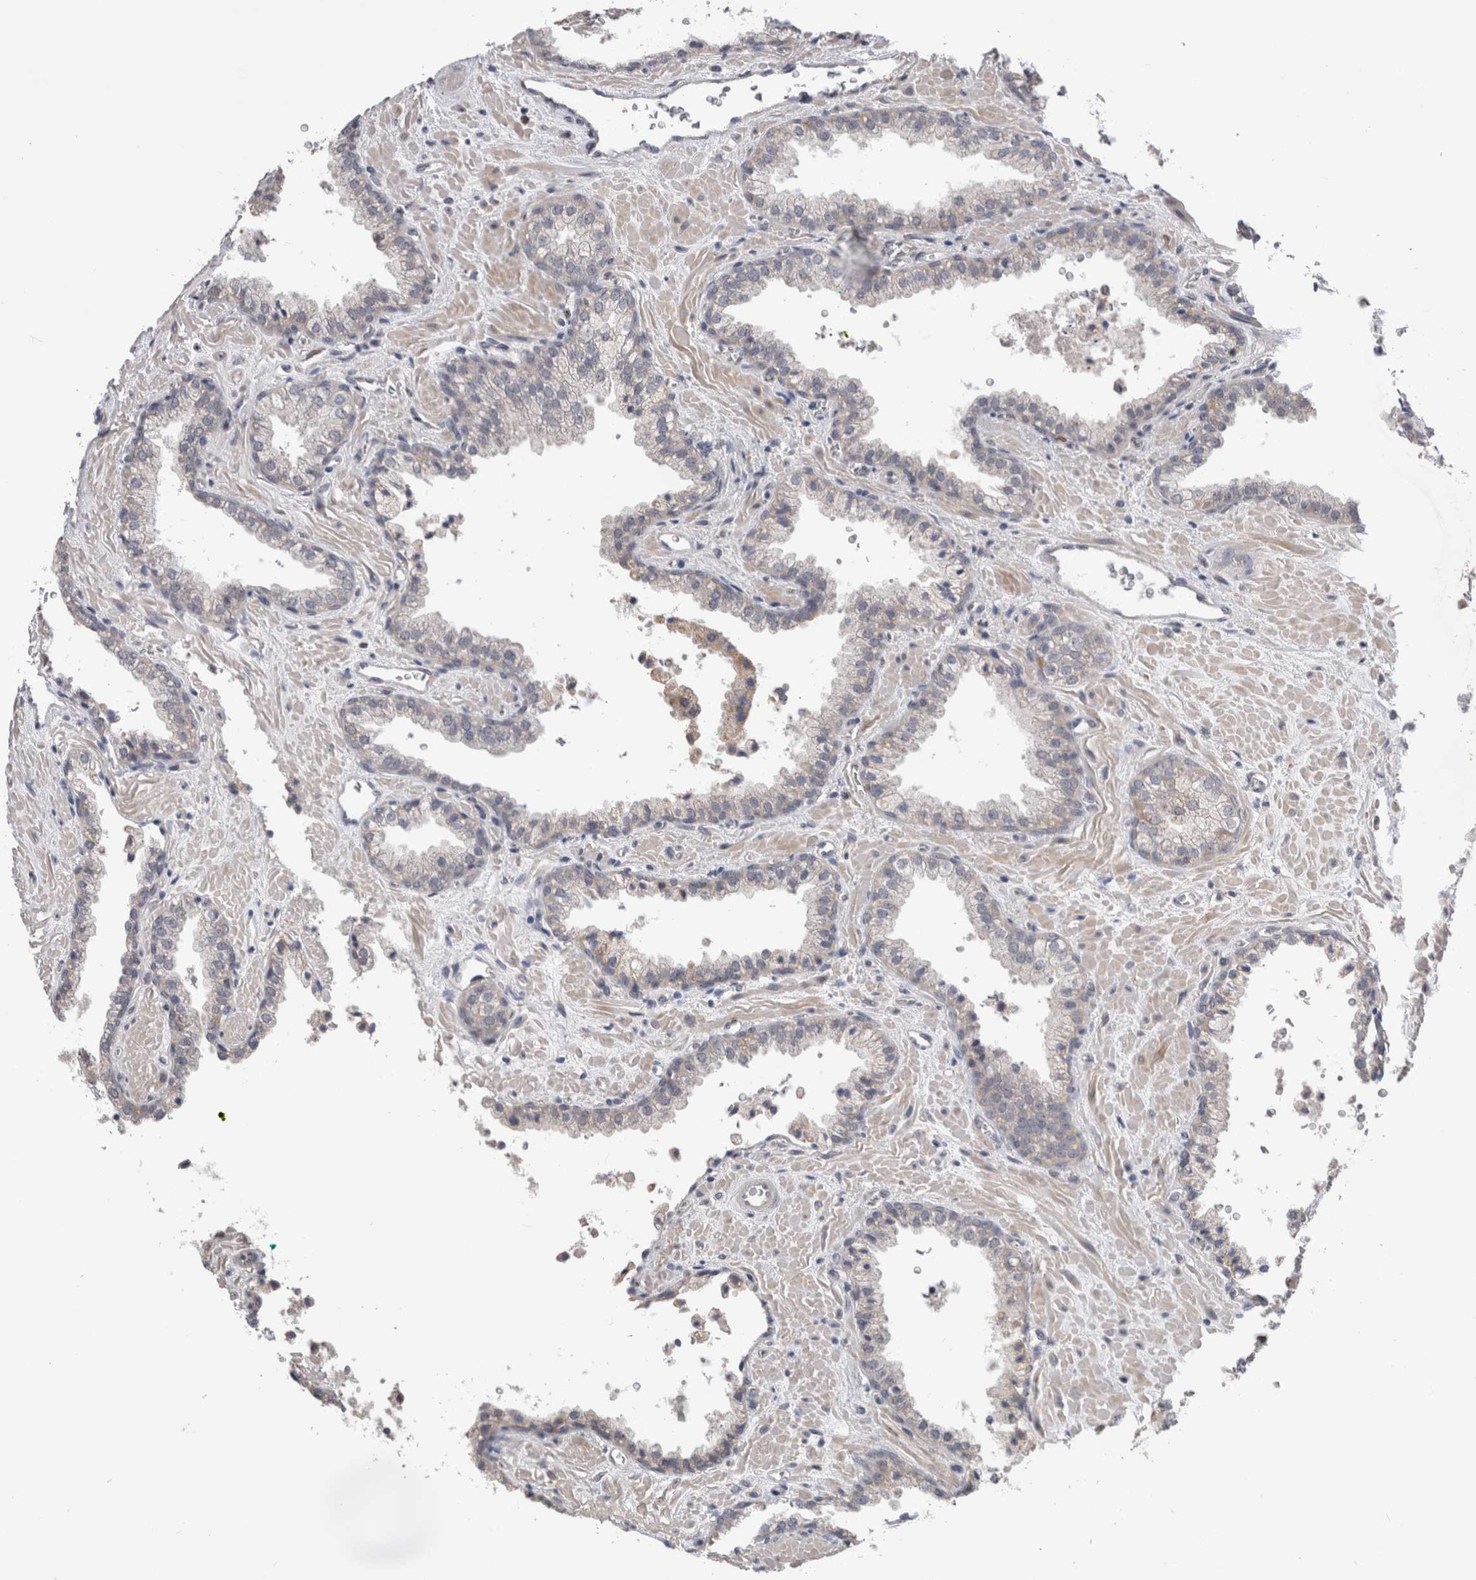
{"staining": {"intensity": "negative", "quantity": "none", "location": "none"}, "tissue": "prostate cancer", "cell_type": "Tumor cells", "image_type": "cancer", "snomed": [{"axis": "morphology", "description": "Adenocarcinoma, Low grade"}, {"axis": "topography", "description": "Prostate"}], "caption": "This photomicrograph is of prostate cancer (adenocarcinoma (low-grade)) stained with immunohistochemistry (IHC) to label a protein in brown with the nuclei are counter-stained blue. There is no positivity in tumor cells.", "gene": "ARHGAP29", "patient": {"sex": "male", "age": 71}}